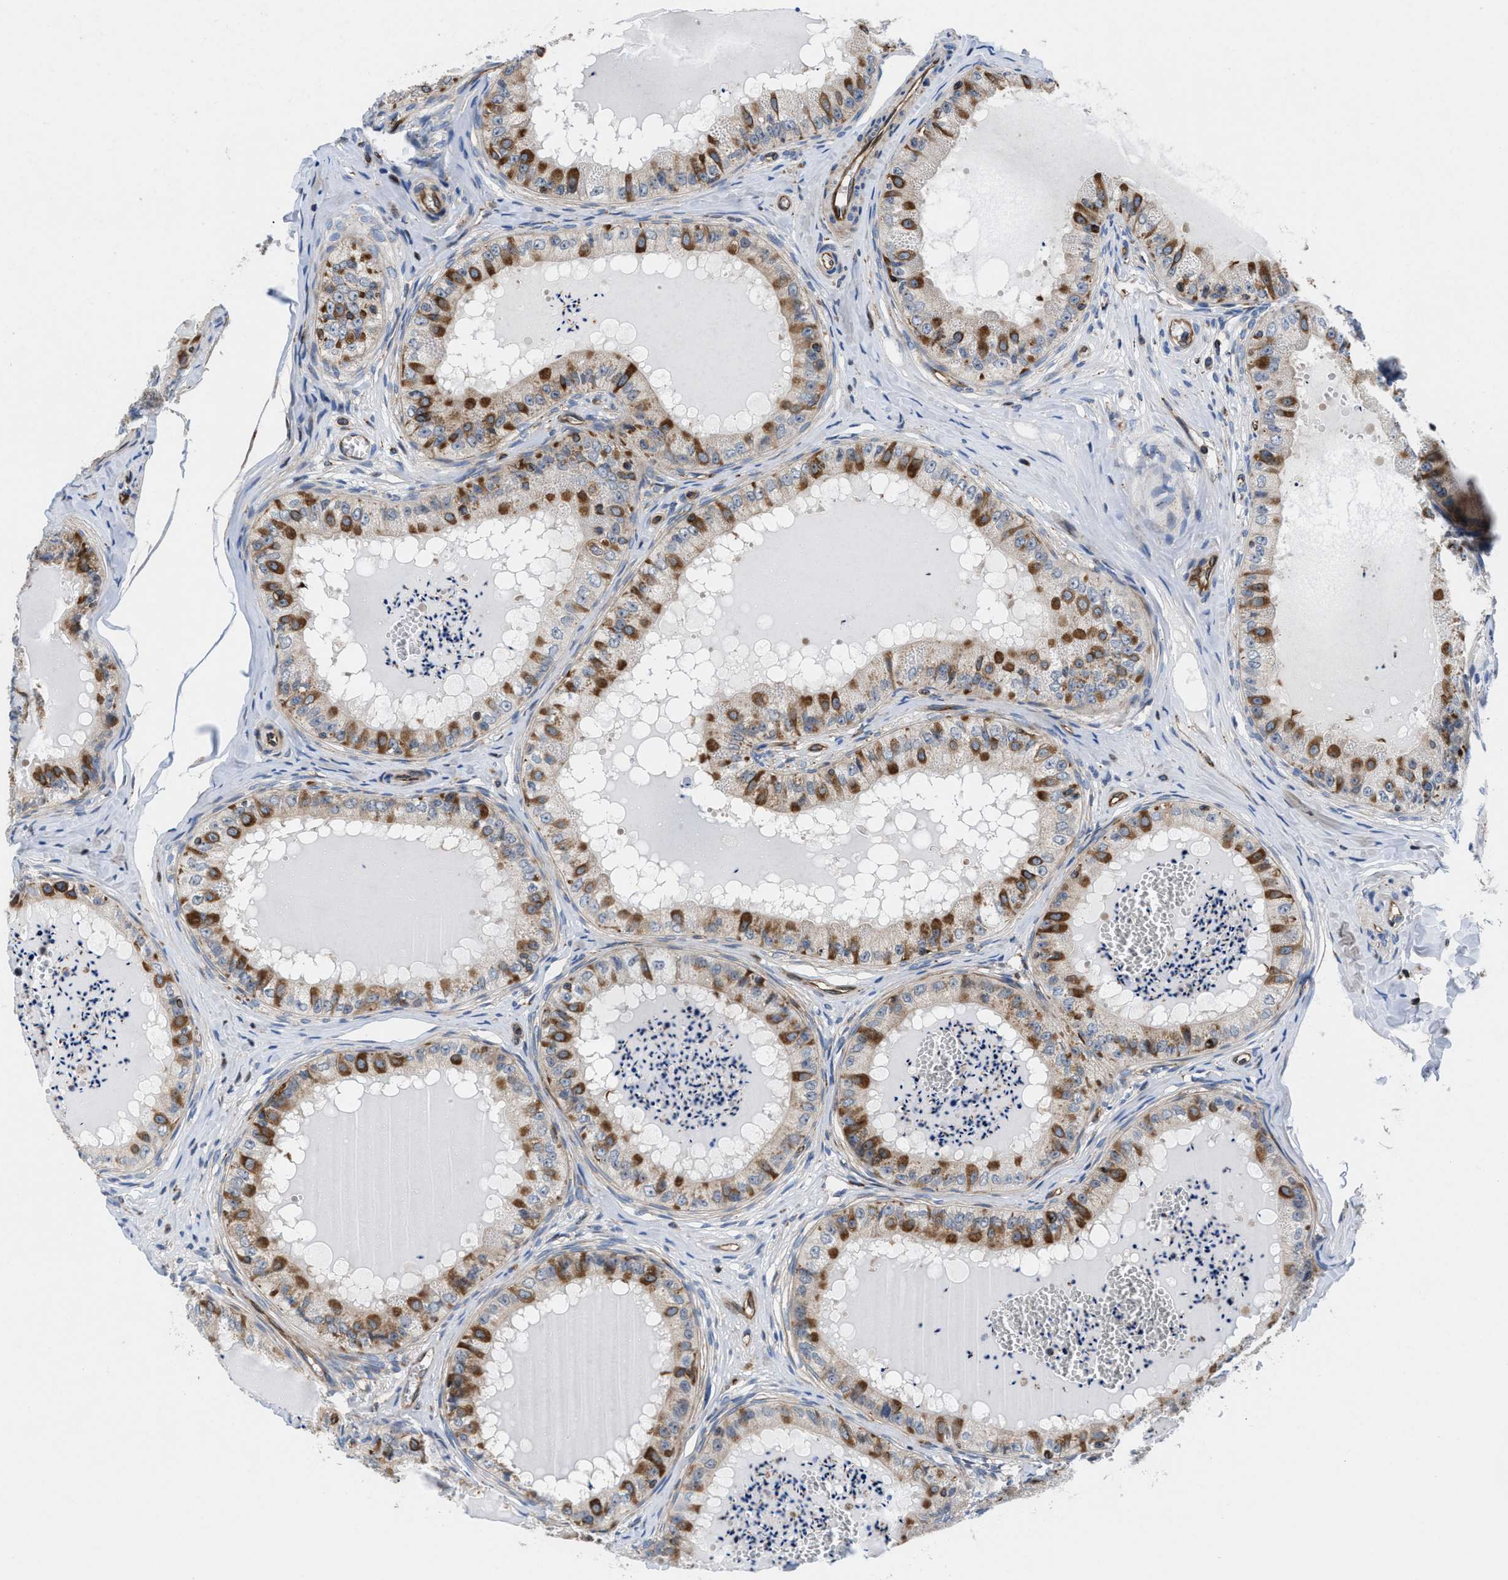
{"staining": {"intensity": "moderate", "quantity": "25%-75%", "location": "cytoplasmic/membranous"}, "tissue": "epididymis", "cell_type": "Glandular cells", "image_type": "normal", "snomed": [{"axis": "morphology", "description": "Normal tissue, NOS"}, {"axis": "topography", "description": "Epididymis"}], "caption": "Approximately 25%-75% of glandular cells in benign human epididymis reveal moderate cytoplasmic/membranous protein positivity as visualized by brown immunohistochemical staining.", "gene": "PRR15L", "patient": {"sex": "male", "age": 31}}